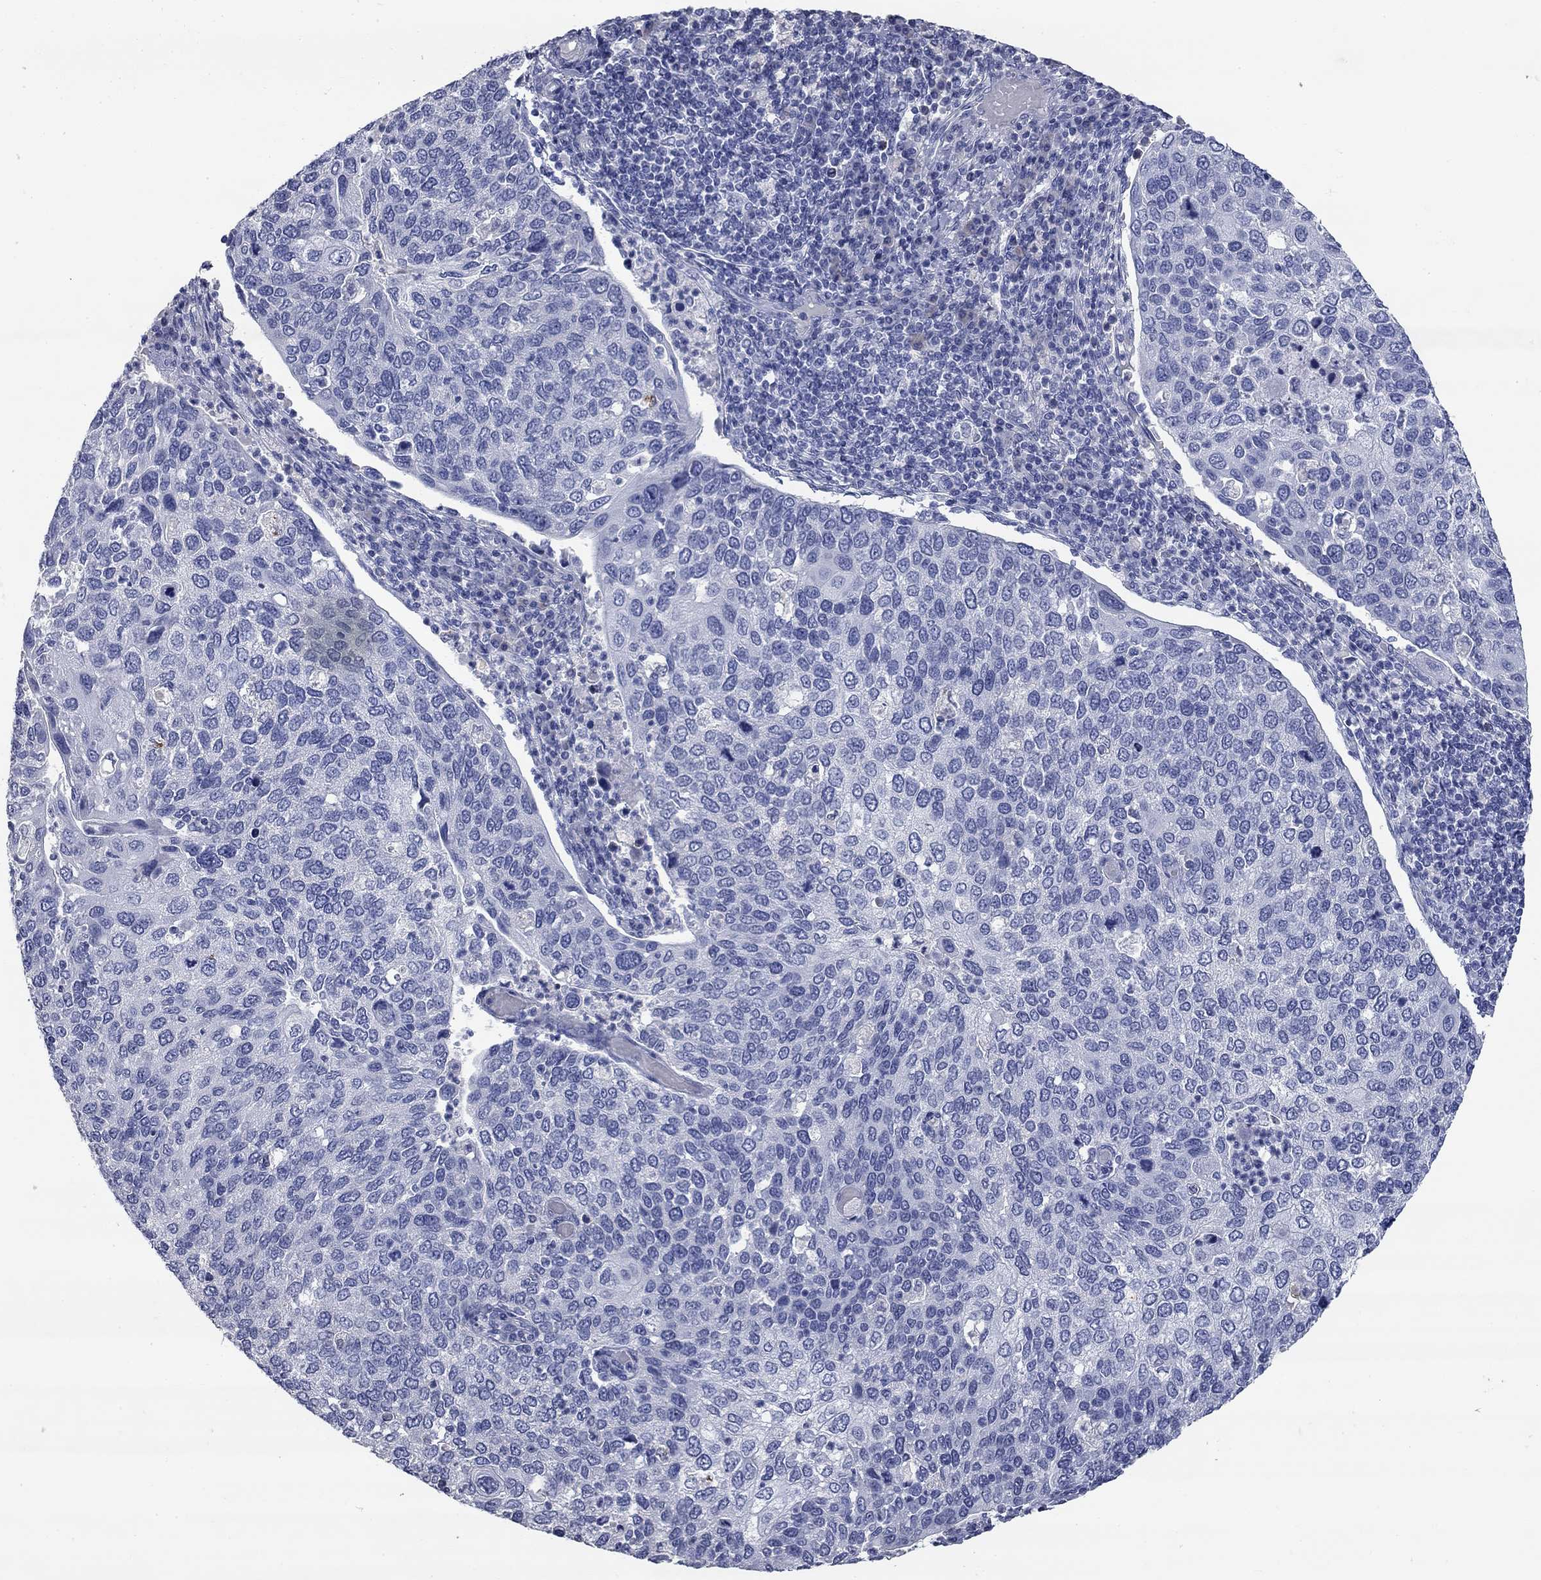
{"staining": {"intensity": "negative", "quantity": "none", "location": "none"}, "tissue": "cervical cancer", "cell_type": "Tumor cells", "image_type": "cancer", "snomed": [{"axis": "morphology", "description": "Squamous cell carcinoma, NOS"}, {"axis": "topography", "description": "Cervix"}], "caption": "Immunohistochemical staining of human cervical squamous cell carcinoma exhibits no significant expression in tumor cells.", "gene": "SYT12", "patient": {"sex": "female", "age": 54}}